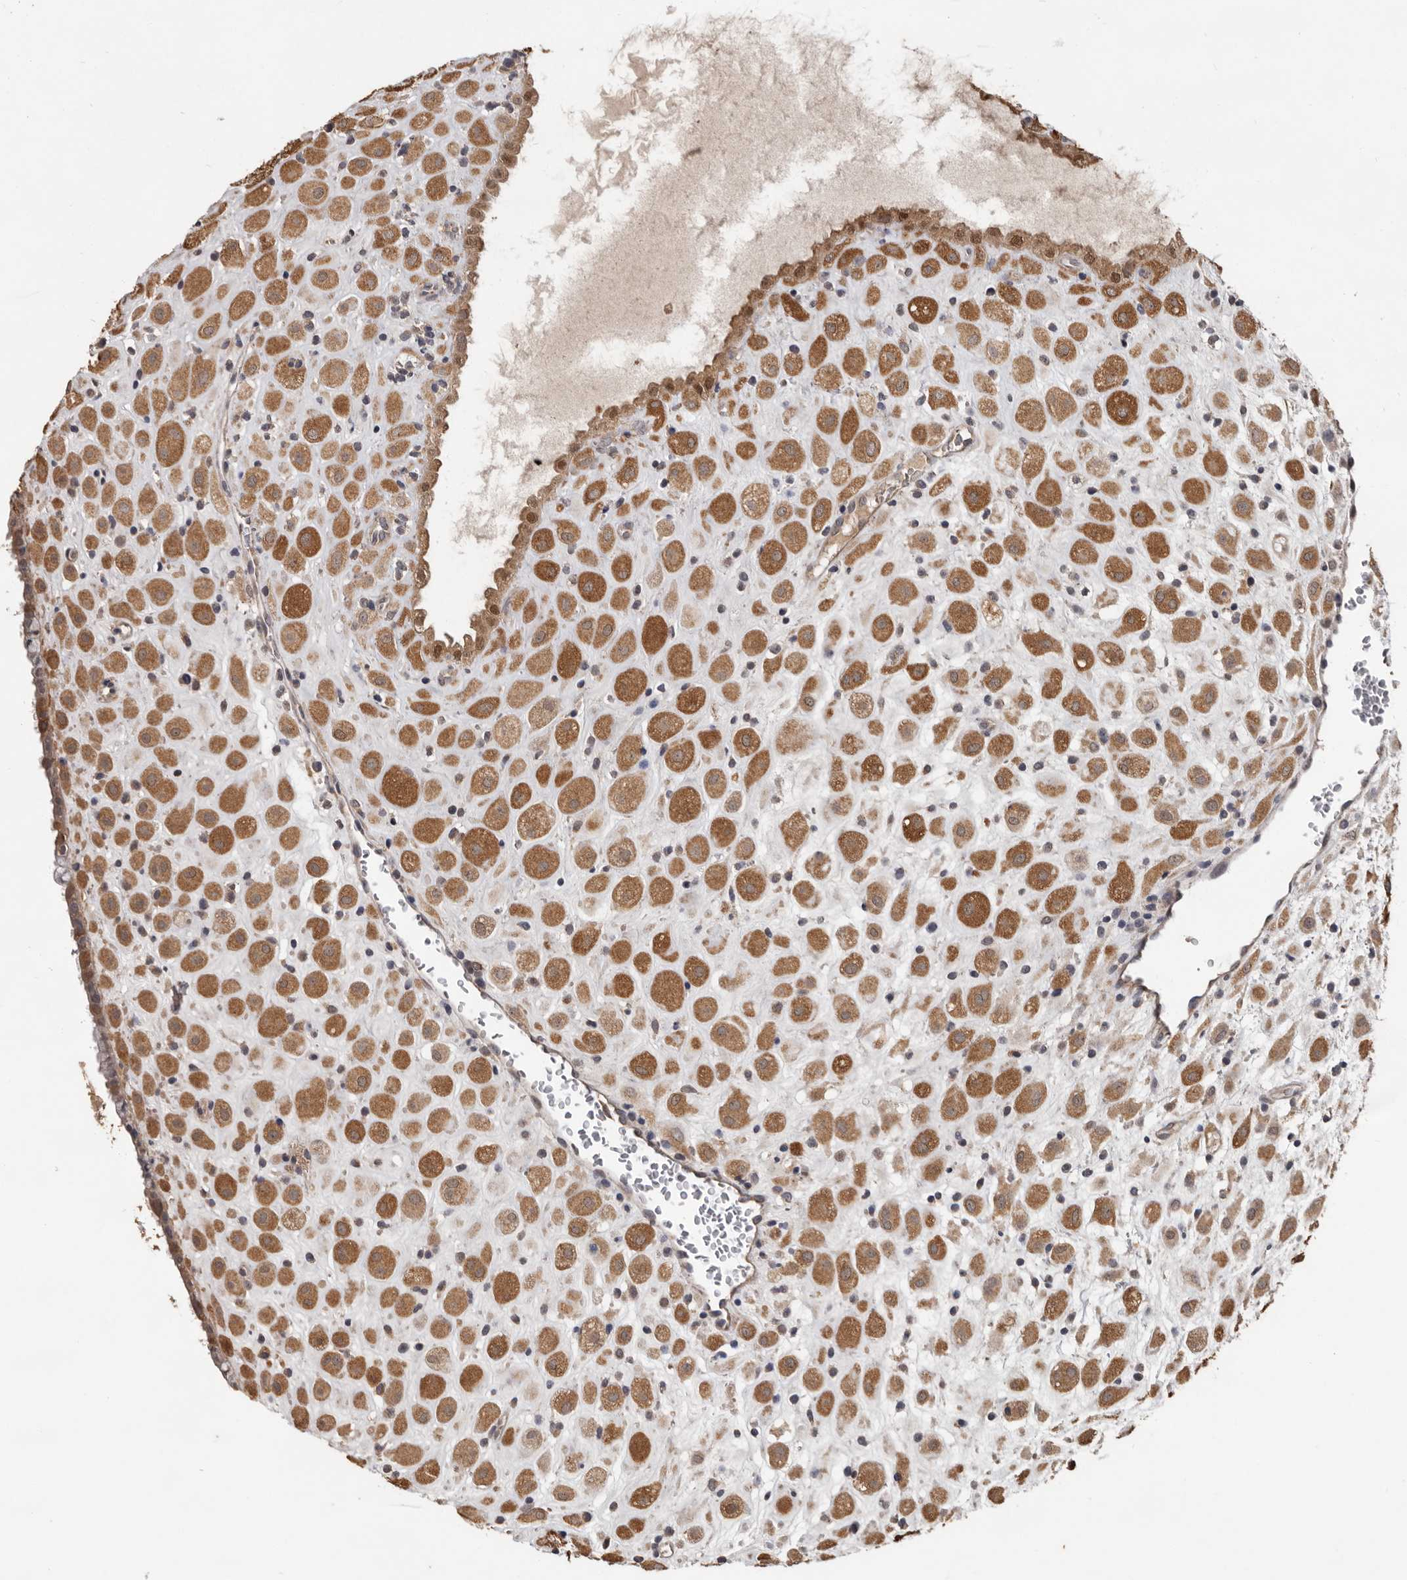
{"staining": {"intensity": "moderate", "quantity": ">75%", "location": "cytoplasmic/membranous"}, "tissue": "placenta", "cell_type": "Decidual cells", "image_type": "normal", "snomed": [{"axis": "morphology", "description": "Normal tissue, NOS"}, {"axis": "topography", "description": "Placenta"}], "caption": "Immunohistochemical staining of unremarkable placenta shows medium levels of moderate cytoplasmic/membranous expression in about >75% of decidual cells.", "gene": "MTF1", "patient": {"sex": "female", "age": 35}}